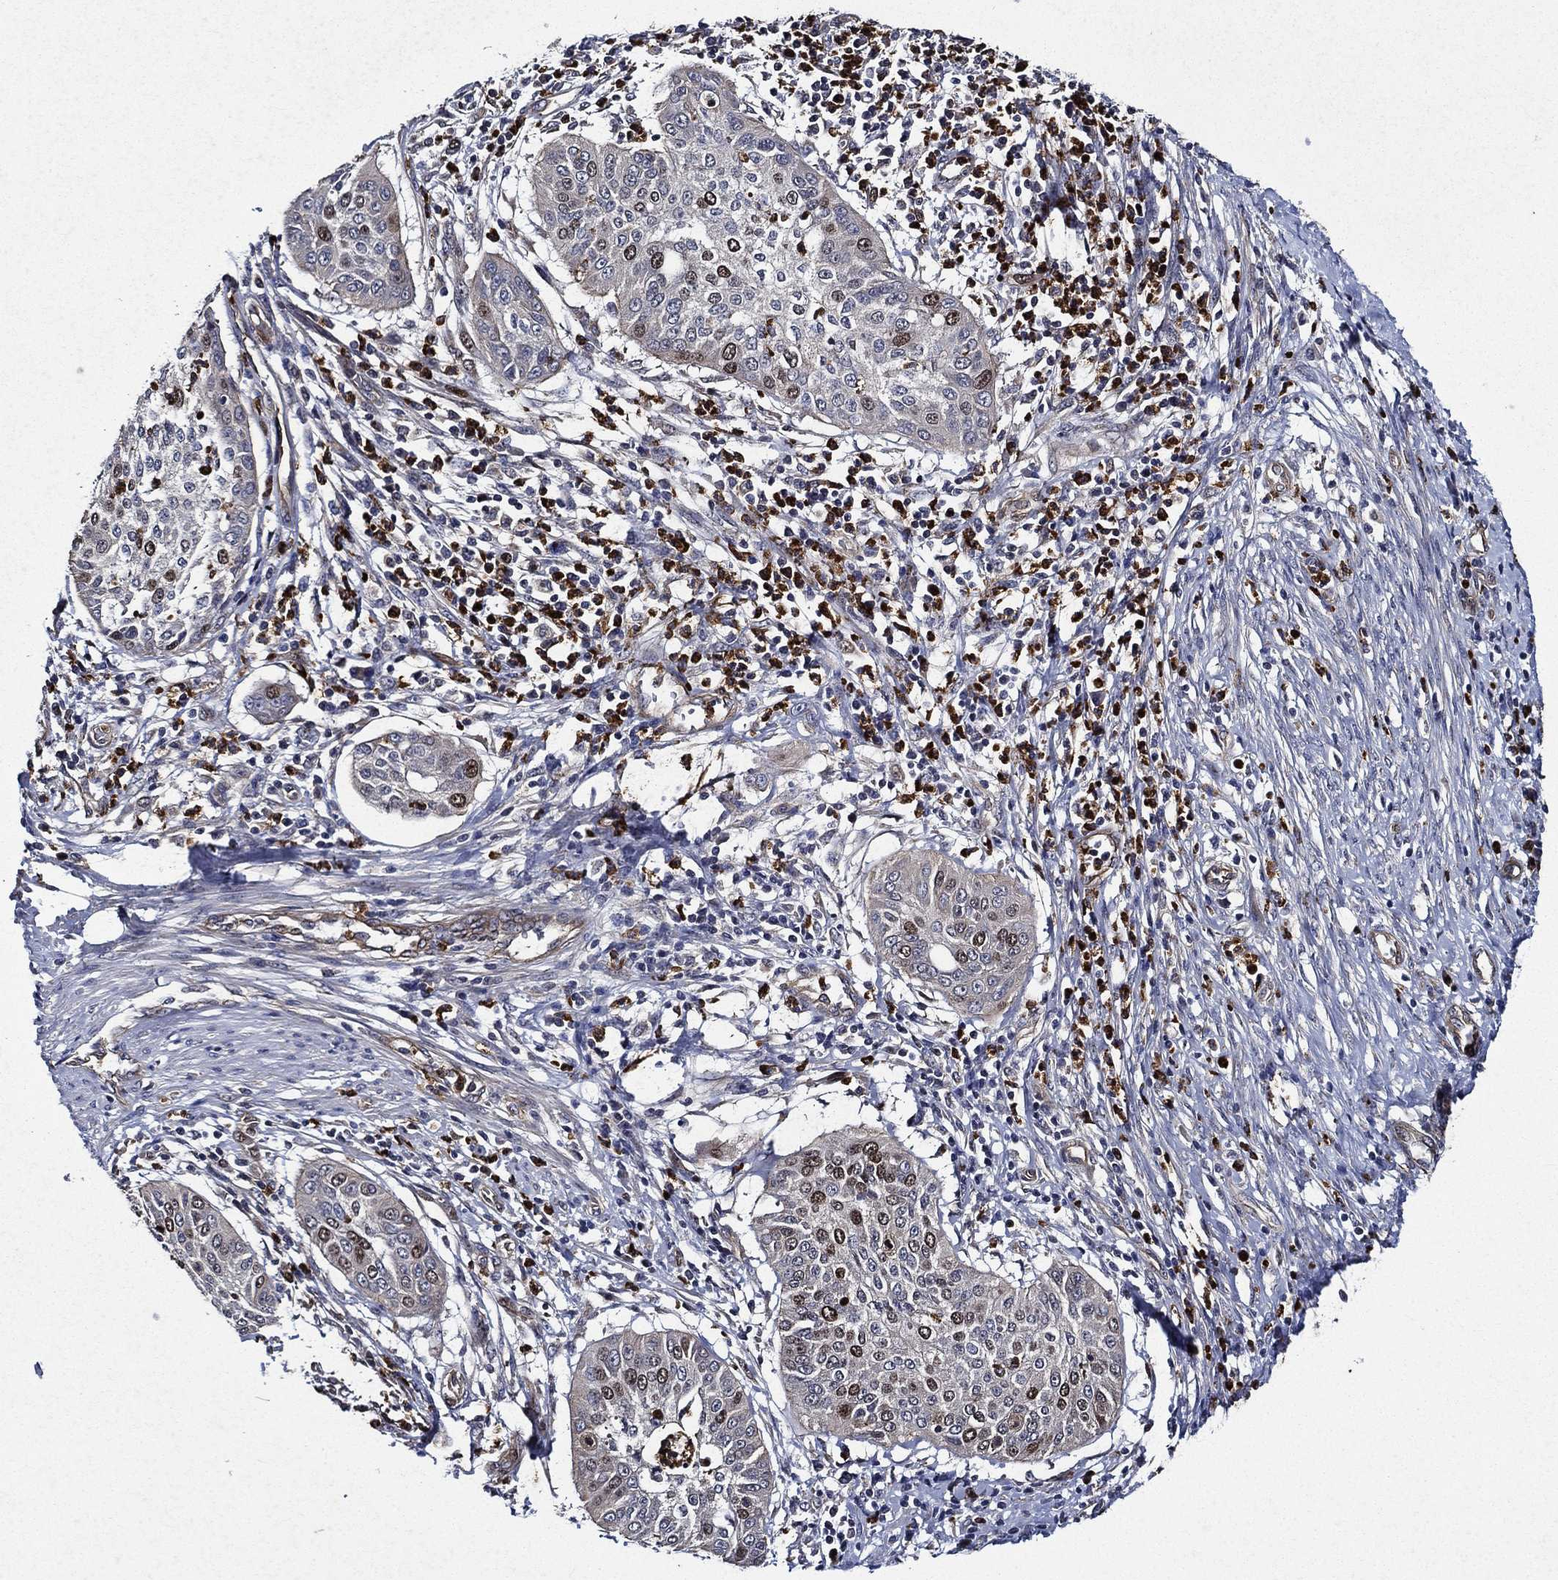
{"staining": {"intensity": "moderate", "quantity": "<25%", "location": "nuclear"}, "tissue": "cervical cancer", "cell_type": "Tumor cells", "image_type": "cancer", "snomed": [{"axis": "morphology", "description": "Normal tissue, NOS"}, {"axis": "morphology", "description": "Squamous cell carcinoma, NOS"}, {"axis": "topography", "description": "Cervix"}], "caption": "Protein expression analysis of human cervical cancer reveals moderate nuclear staining in approximately <25% of tumor cells. The staining was performed using DAB to visualize the protein expression in brown, while the nuclei were stained in blue with hematoxylin (Magnification: 20x).", "gene": "KIF20B", "patient": {"sex": "female", "age": 39}}